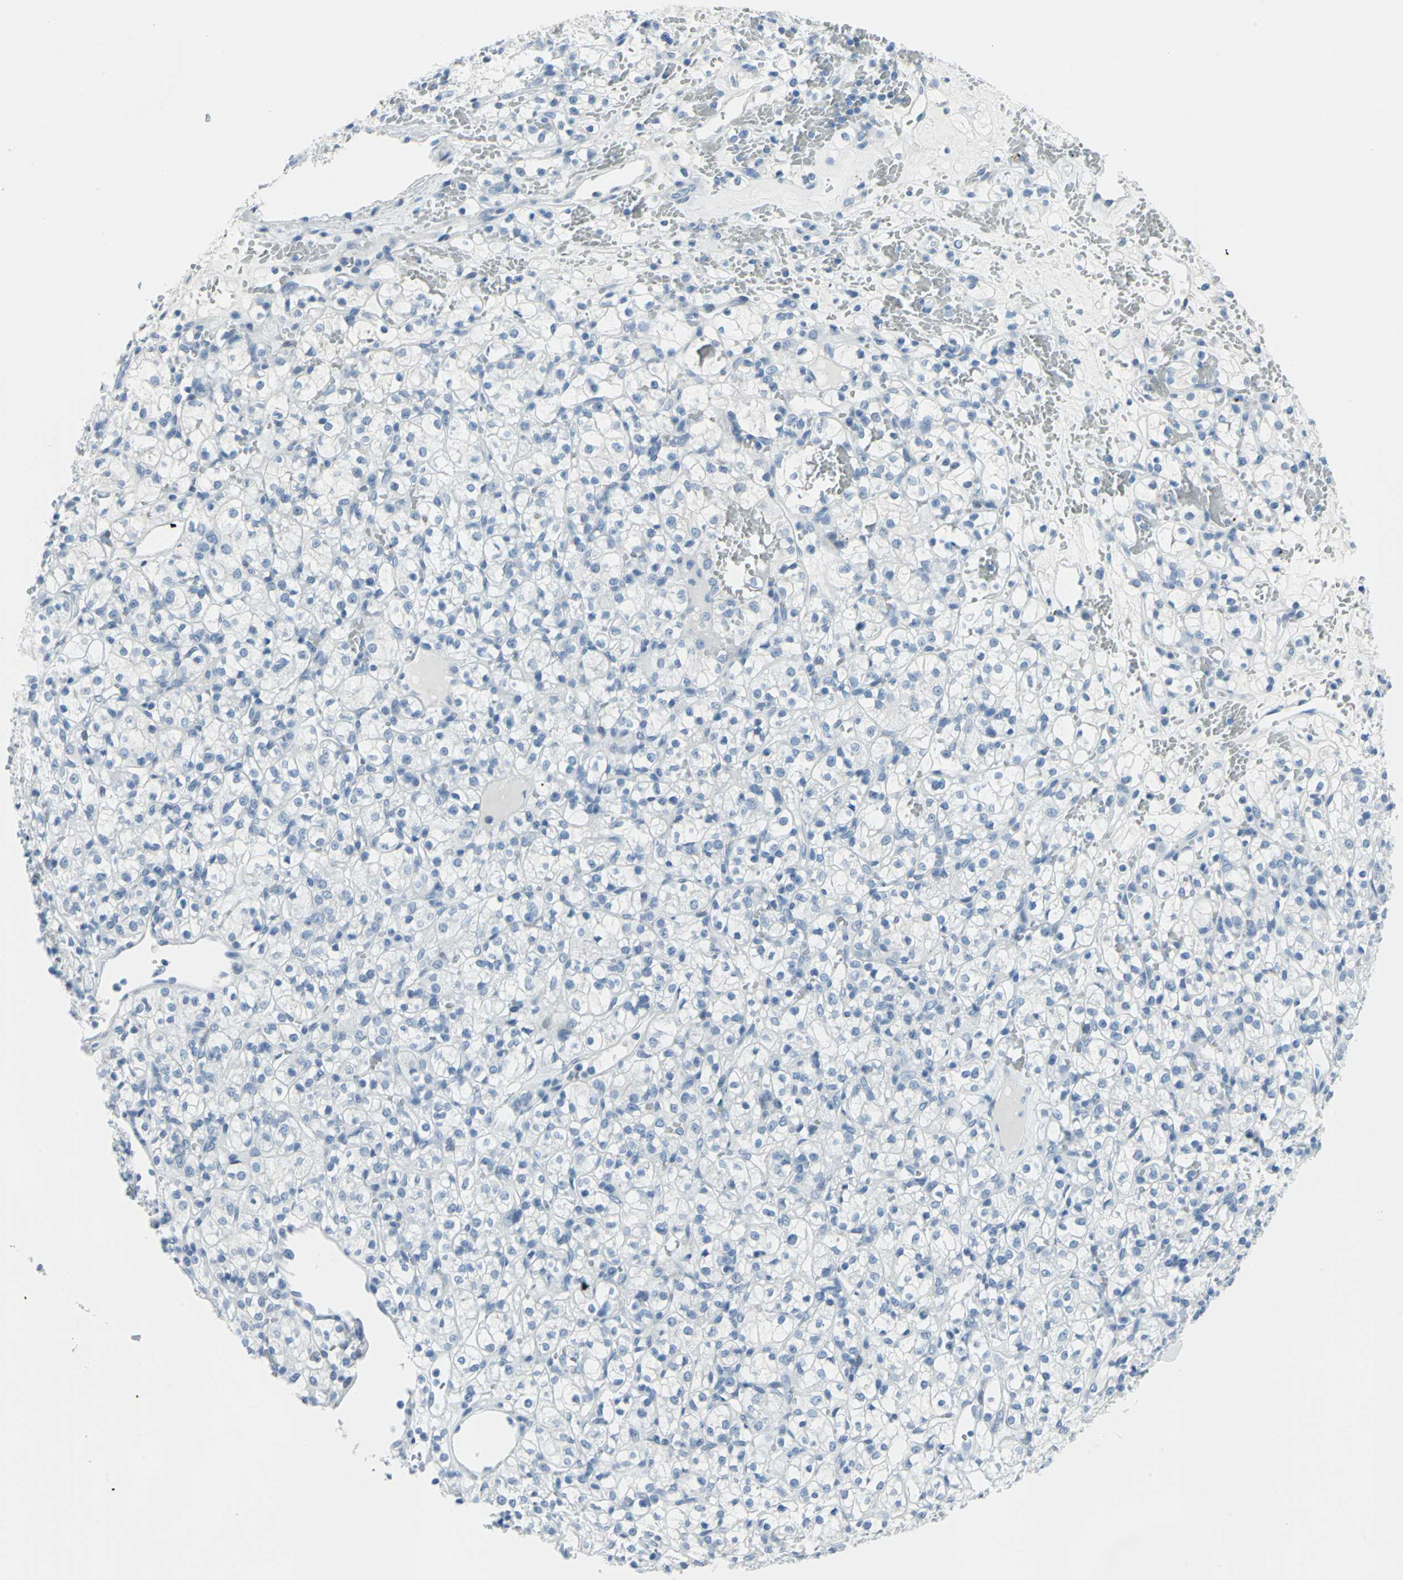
{"staining": {"intensity": "negative", "quantity": "none", "location": "none"}, "tissue": "renal cancer", "cell_type": "Tumor cells", "image_type": "cancer", "snomed": [{"axis": "morphology", "description": "Adenocarcinoma, NOS"}, {"axis": "topography", "description": "Kidney"}], "caption": "The immunohistochemistry histopathology image has no significant staining in tumor cells of renal cancer tissue.", "gene": "DNAI2", "patient": {"sex": "female", "age": 60}}